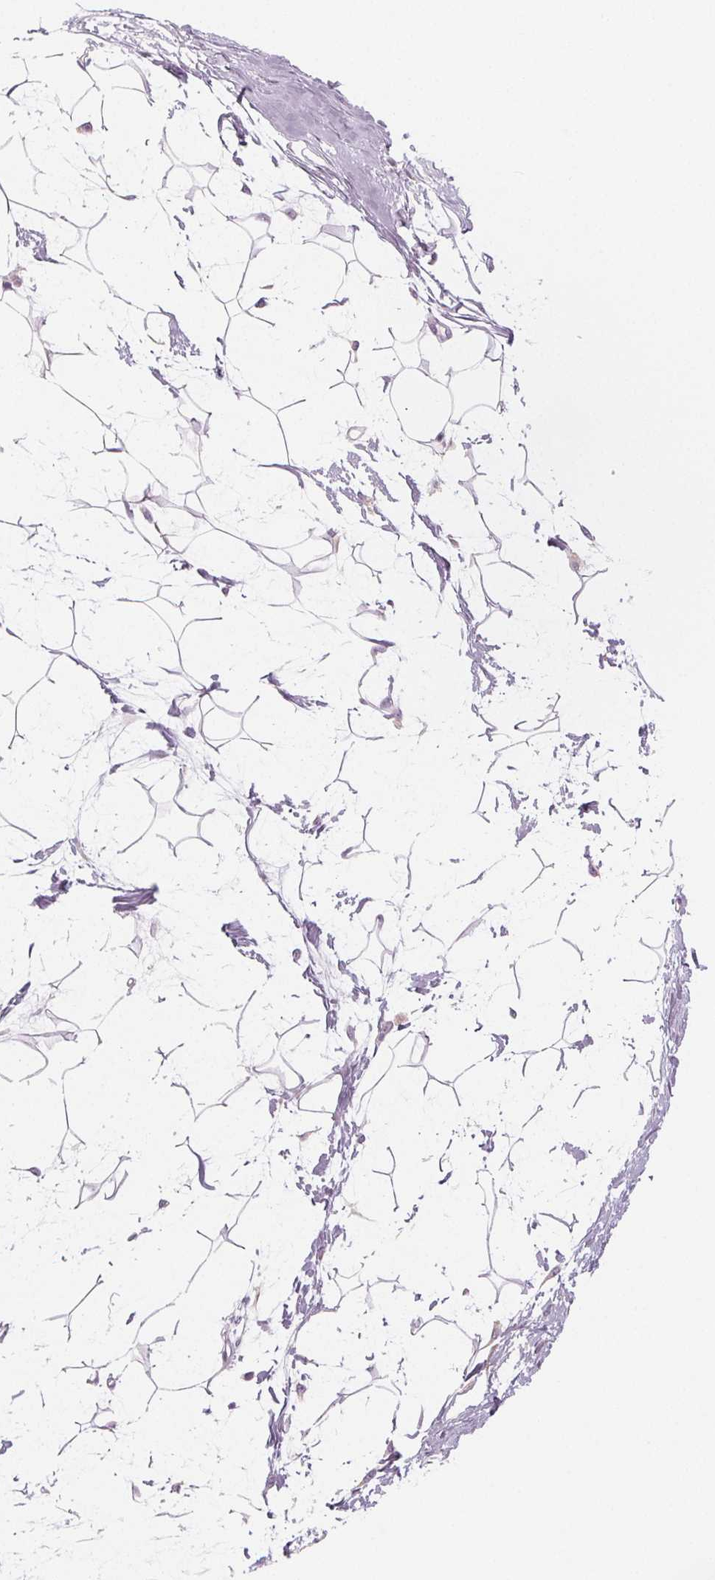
{"staining": {"intensity": "negative", "quantity": "none", "location": "none"}, "tissue": "breast", "cell_type": "Adipocytes", "image_type": "normal", "snomed": [{"axis": "morphology", "description": "Normal tissue, NOS"}, {"axis": "topography", "description": "Breast"}], "caption": "Immunohistochemical staining of benign human breast exhibits no significant positivity in adipocytes. Brightfield microscopy of immunohistochemistry stained with DAB (3,3'-diaminobenzidine) (brown) and hematoxylin (blue), captured at high magnification.", "gene": "MAP1A", "patient": {"sex": "female", "age": 45}}